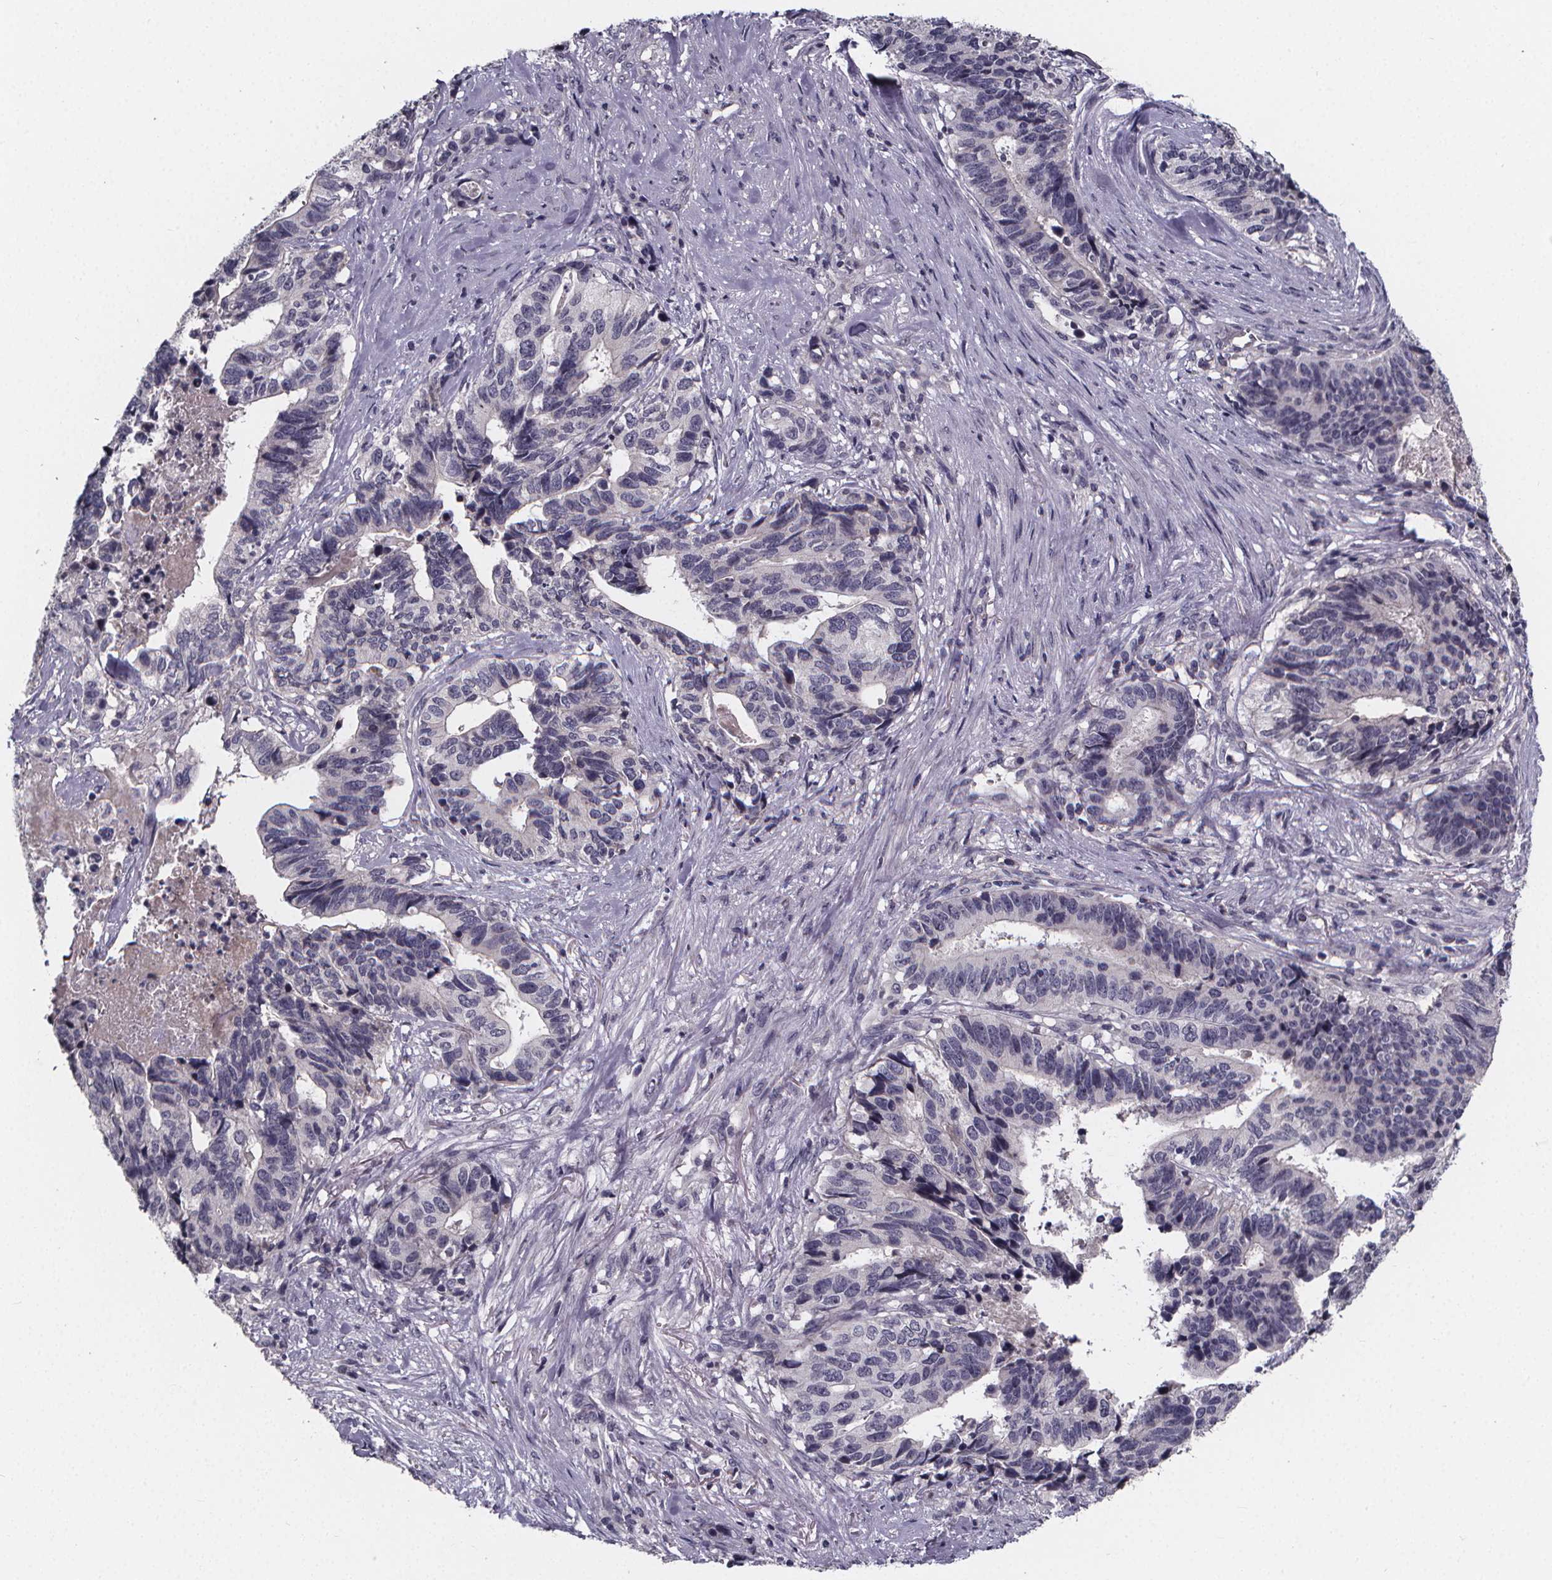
{"staining": {"intensity": "negative", "quantity": "none", "location": "none"}, "tissue": "stomach cancer", "cell_type": "Tumor cells", "image_type": "cancer", "snomed": [{"axis": "morphology", "description": "Adenocarcinoma, NOS"}, {"axis": "topography", "description": "Stomach, upper"}], "caption": "DAB immunohistochemical staining of stomach adenocarcinoma exhibits no significant staining in tumor cells. (Immunohistochemistry, brightfield microscopy, high magnification).", "gene": "AGT", "patient": {"sex": "female", "age": 67}}